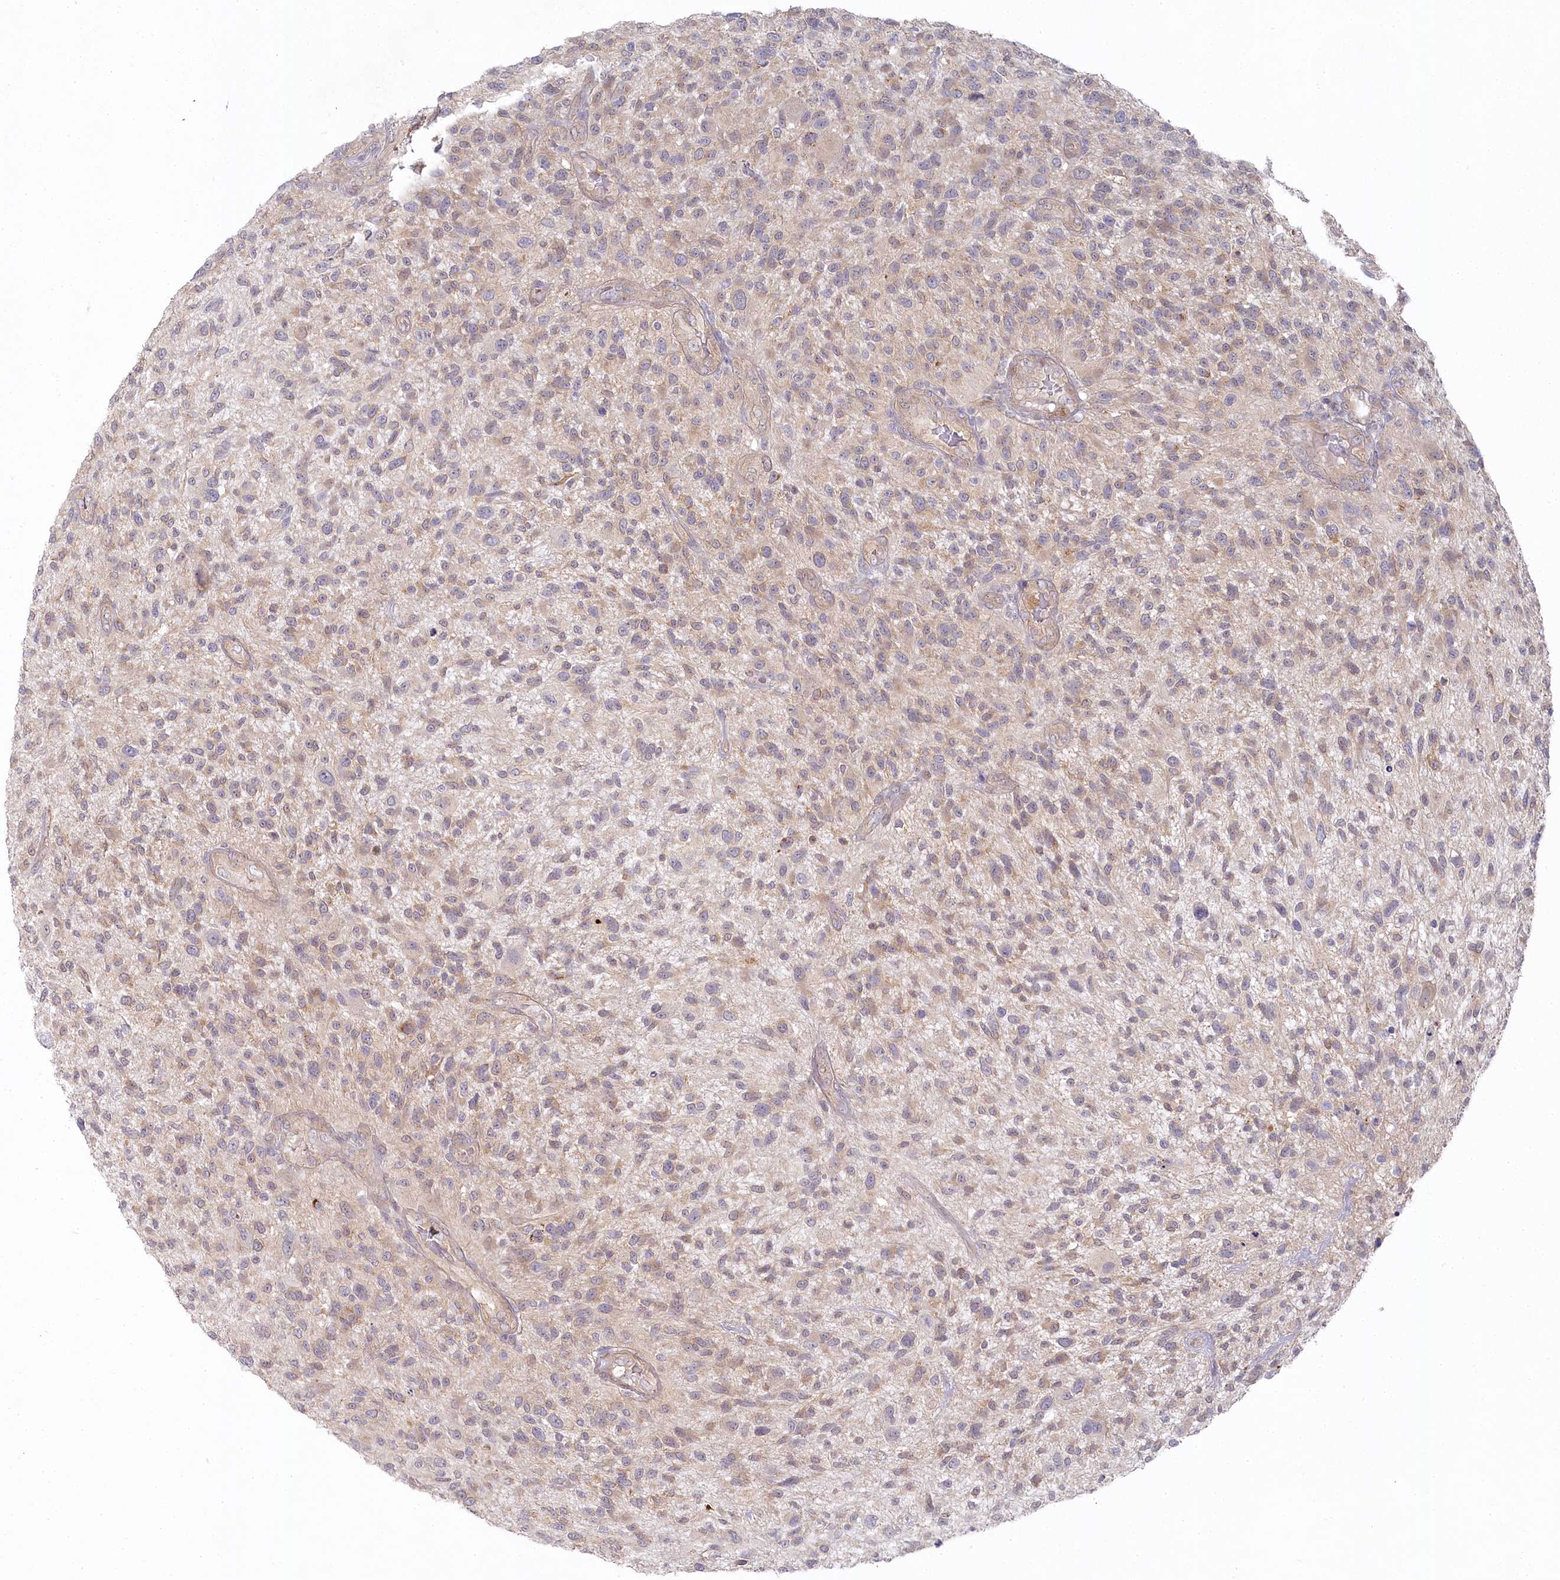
{"staining": {"intensity": "weak", "quantity": "25%-75%", "location": "cytoplasmic/membranous"}, "tissue": "glioma", "cell_type": "Tumor cells", "image_type": "cancer", "snomed": [{"axis": "morphology", "description": "Glioma, malignant, High grade"}, {"axis": "topography", "description": "Brain"}], "caption": "The histopathology image demonstrates staining of malignant glioma (high-grade), revealing weak cytoplasmic/membranous protein positivity (brown color) within tumor cells.", "gene": "AAMDC", "patient": {"sex": "male", "age": 47}}